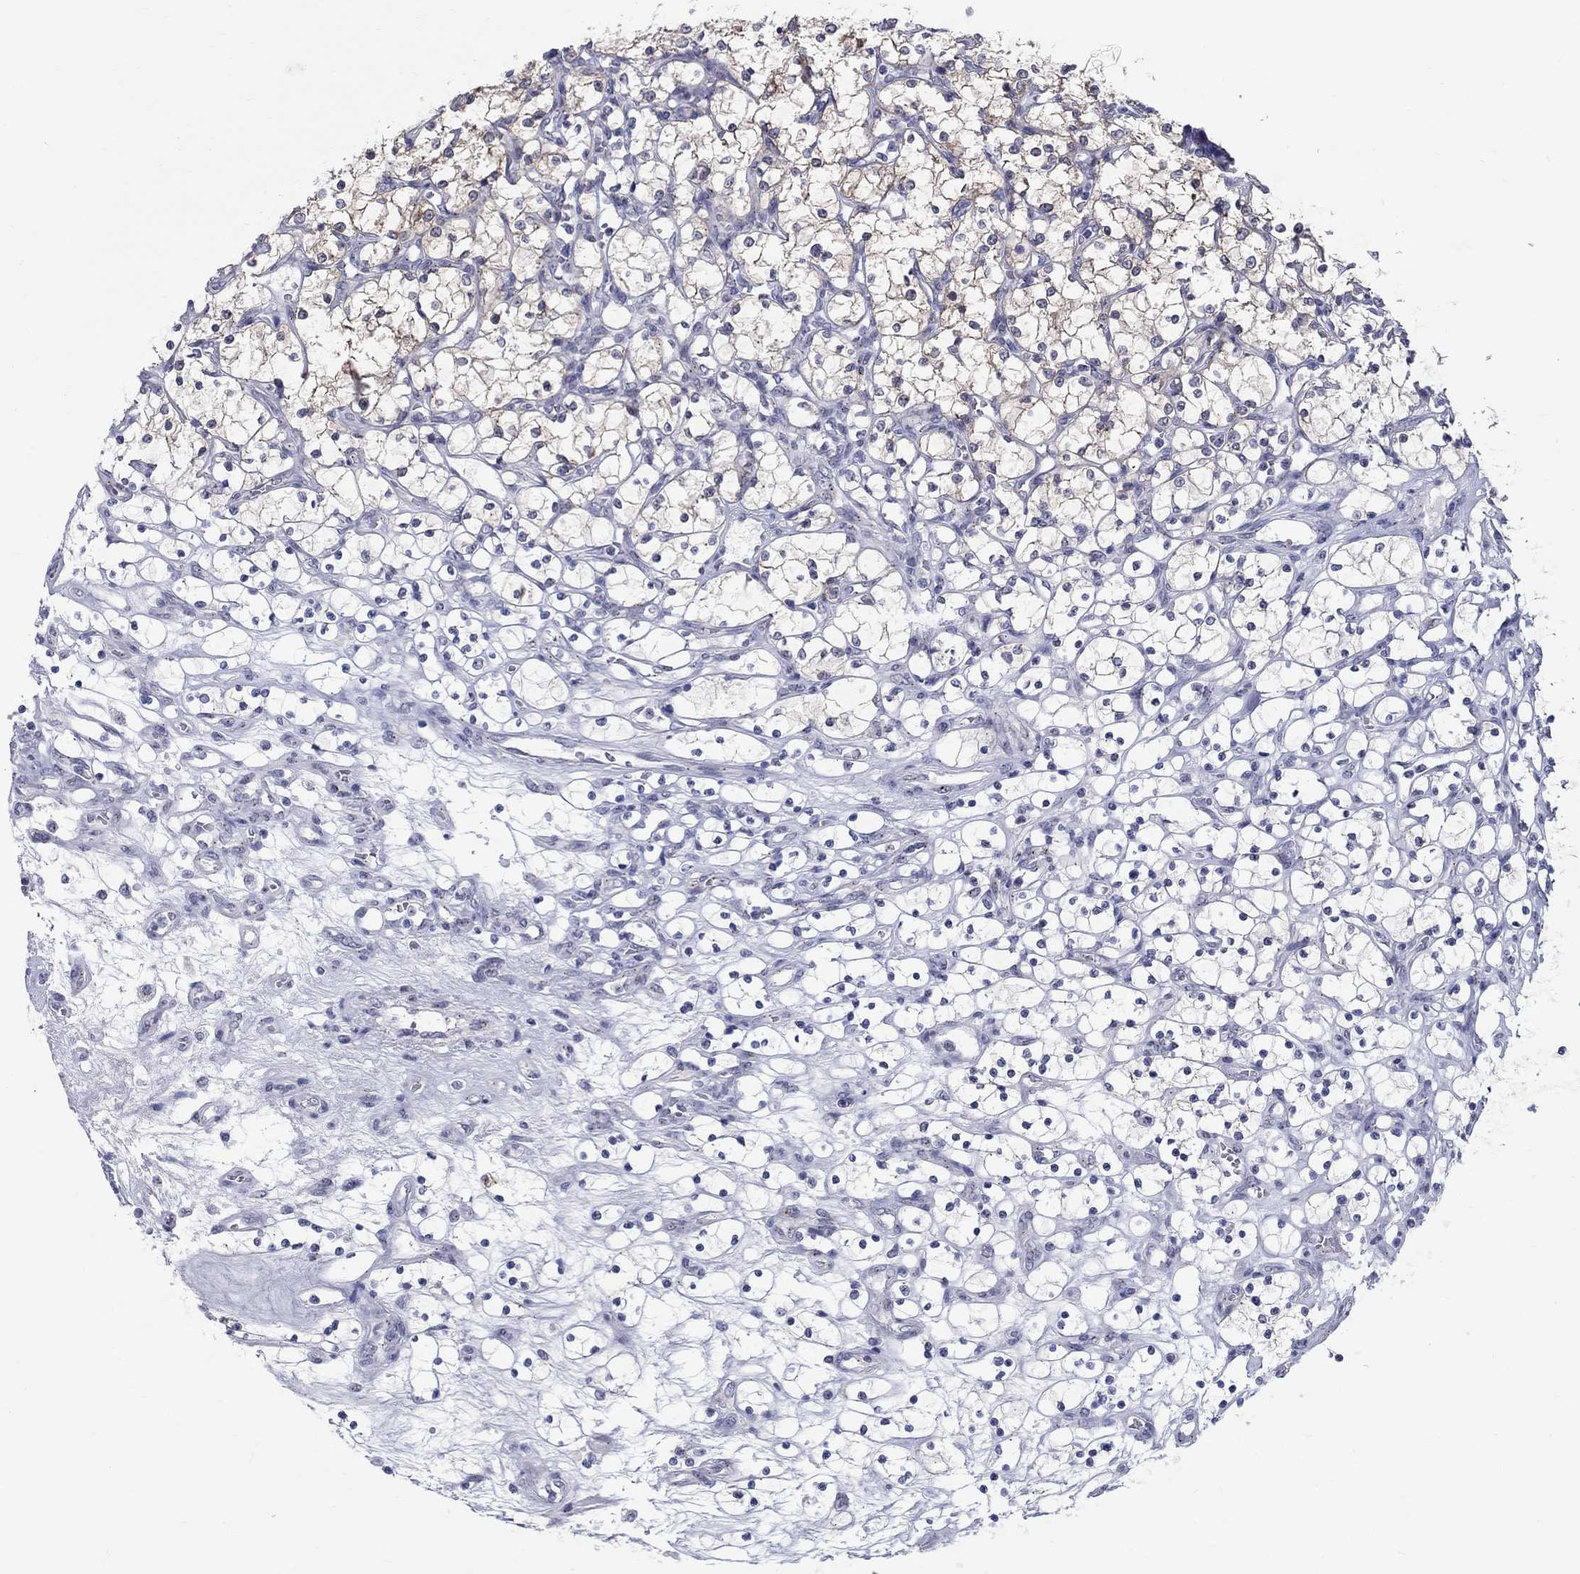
{"staining": {"intensity": "moderate", "quantity": "<25%", "location": "cytoplasmic/membranous"}, "tissue": "renal cancer", "cell_type": "Tumor cells", "image_type": "cancer", "snomed": [{"axis": "morphology", "description": "Adenocarcinoma, NOS"}, {"axis": "topography", "description": "Kidney"}], "caption": "High-power microscopy captured an IHC histopathology image of adenocarcinoma (renal), revealing moderate cytoplasmic/membranous staining in about <25% of tumor cells.", "gene": "CEP43", "patient": {"sex": "female", "age": 69}}